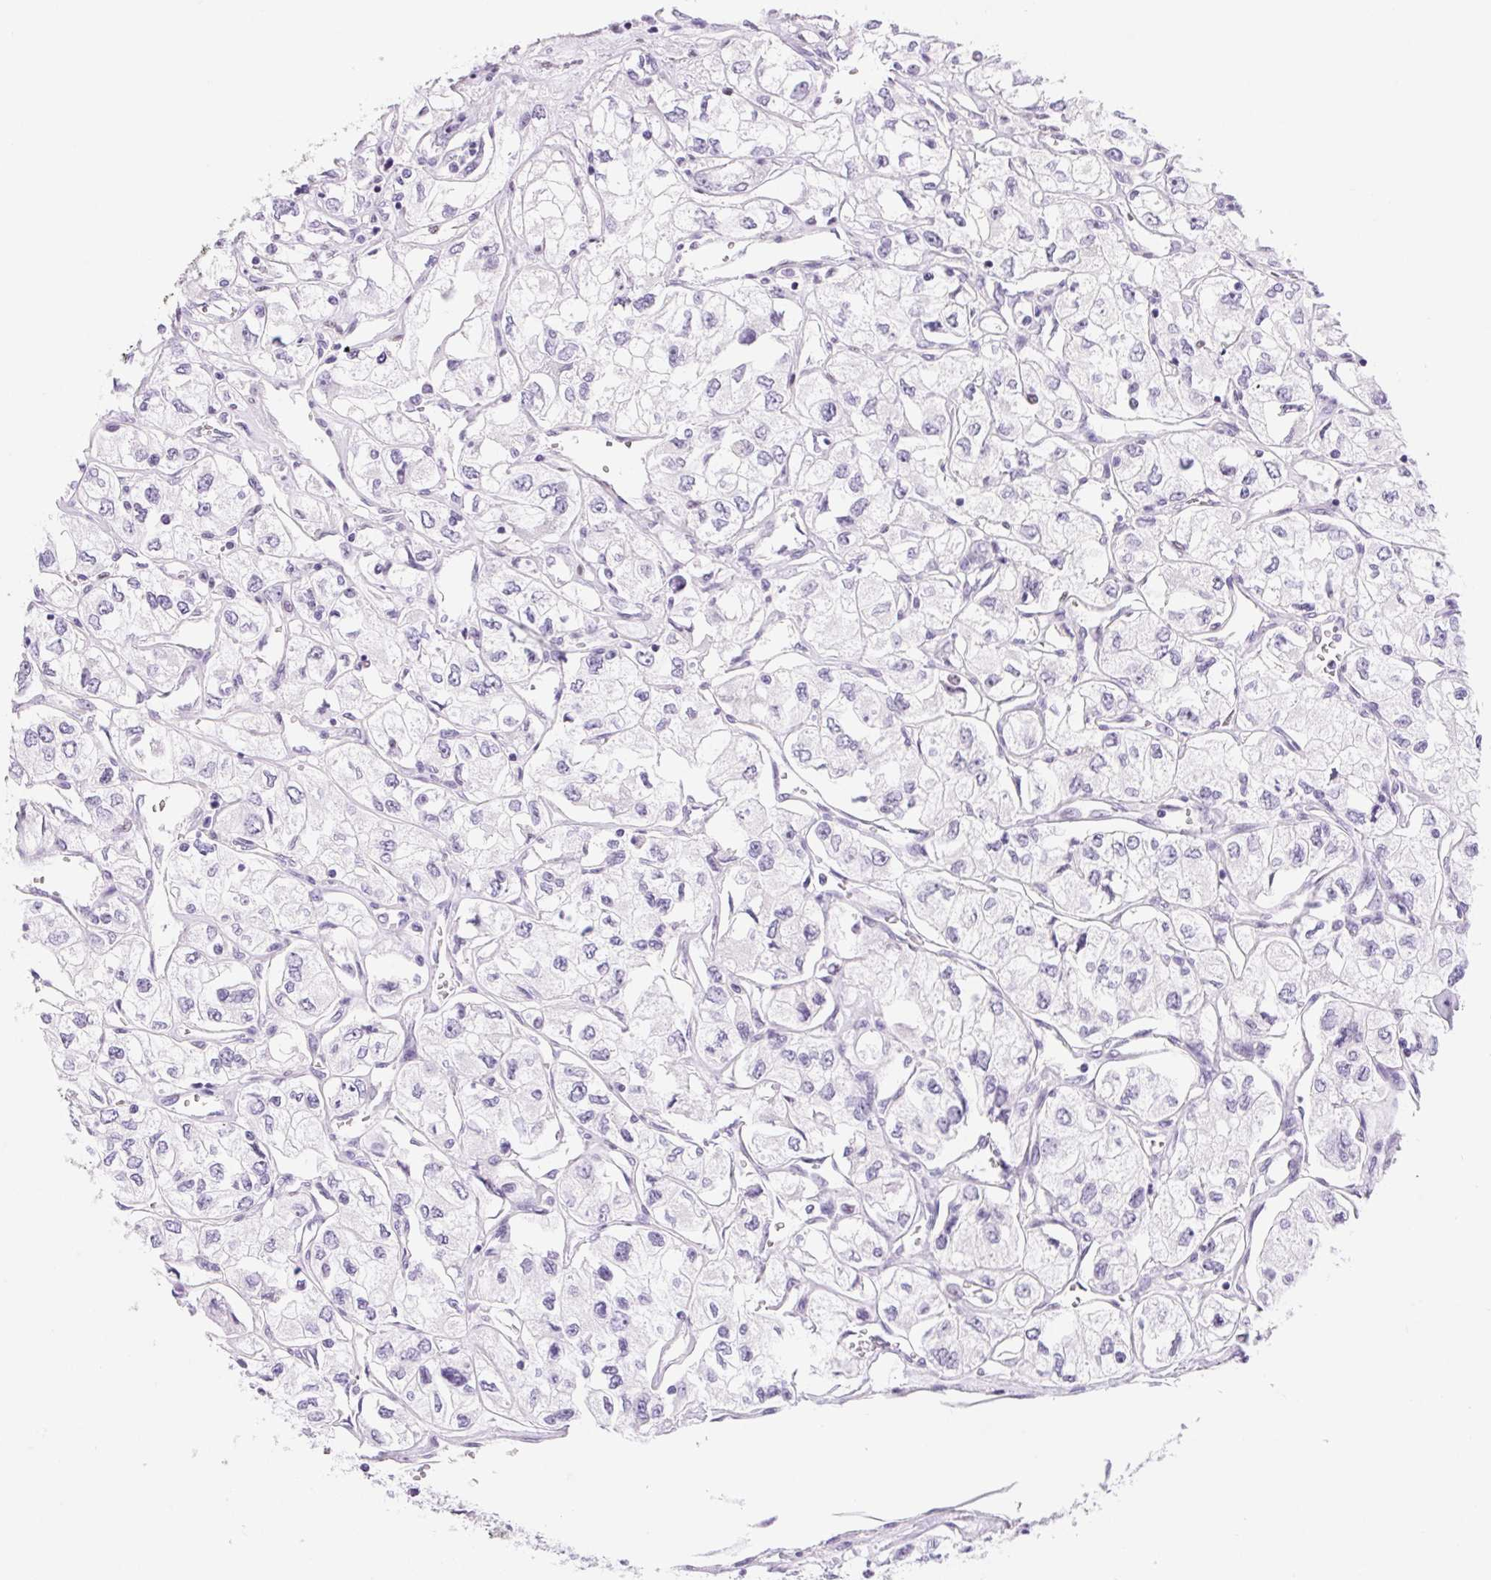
{"staining": {"intensity": "negative", "quantity": "none", "location": "none"}, "tissue": "renal cancer", "cell_type": "Tumor cells", "image_type": "cancer", "snomed": [{"axis": "morphology", "description": "Adenocarcinoma, NOS"}, {"axis": "topography", "description": "Kidney"}], "caption": "DAB (3,3'-diaminobenzidine) immunohistochemical staining of renal cancer (adenocarcinoma) shows no significant positivity in tumor cells. The staining is performed using DAB brown chromogen with nuclei counter-stained in using hematoxylin.", "gene": "ASGR2", "patient": {"sex": "female", "age": 59}}